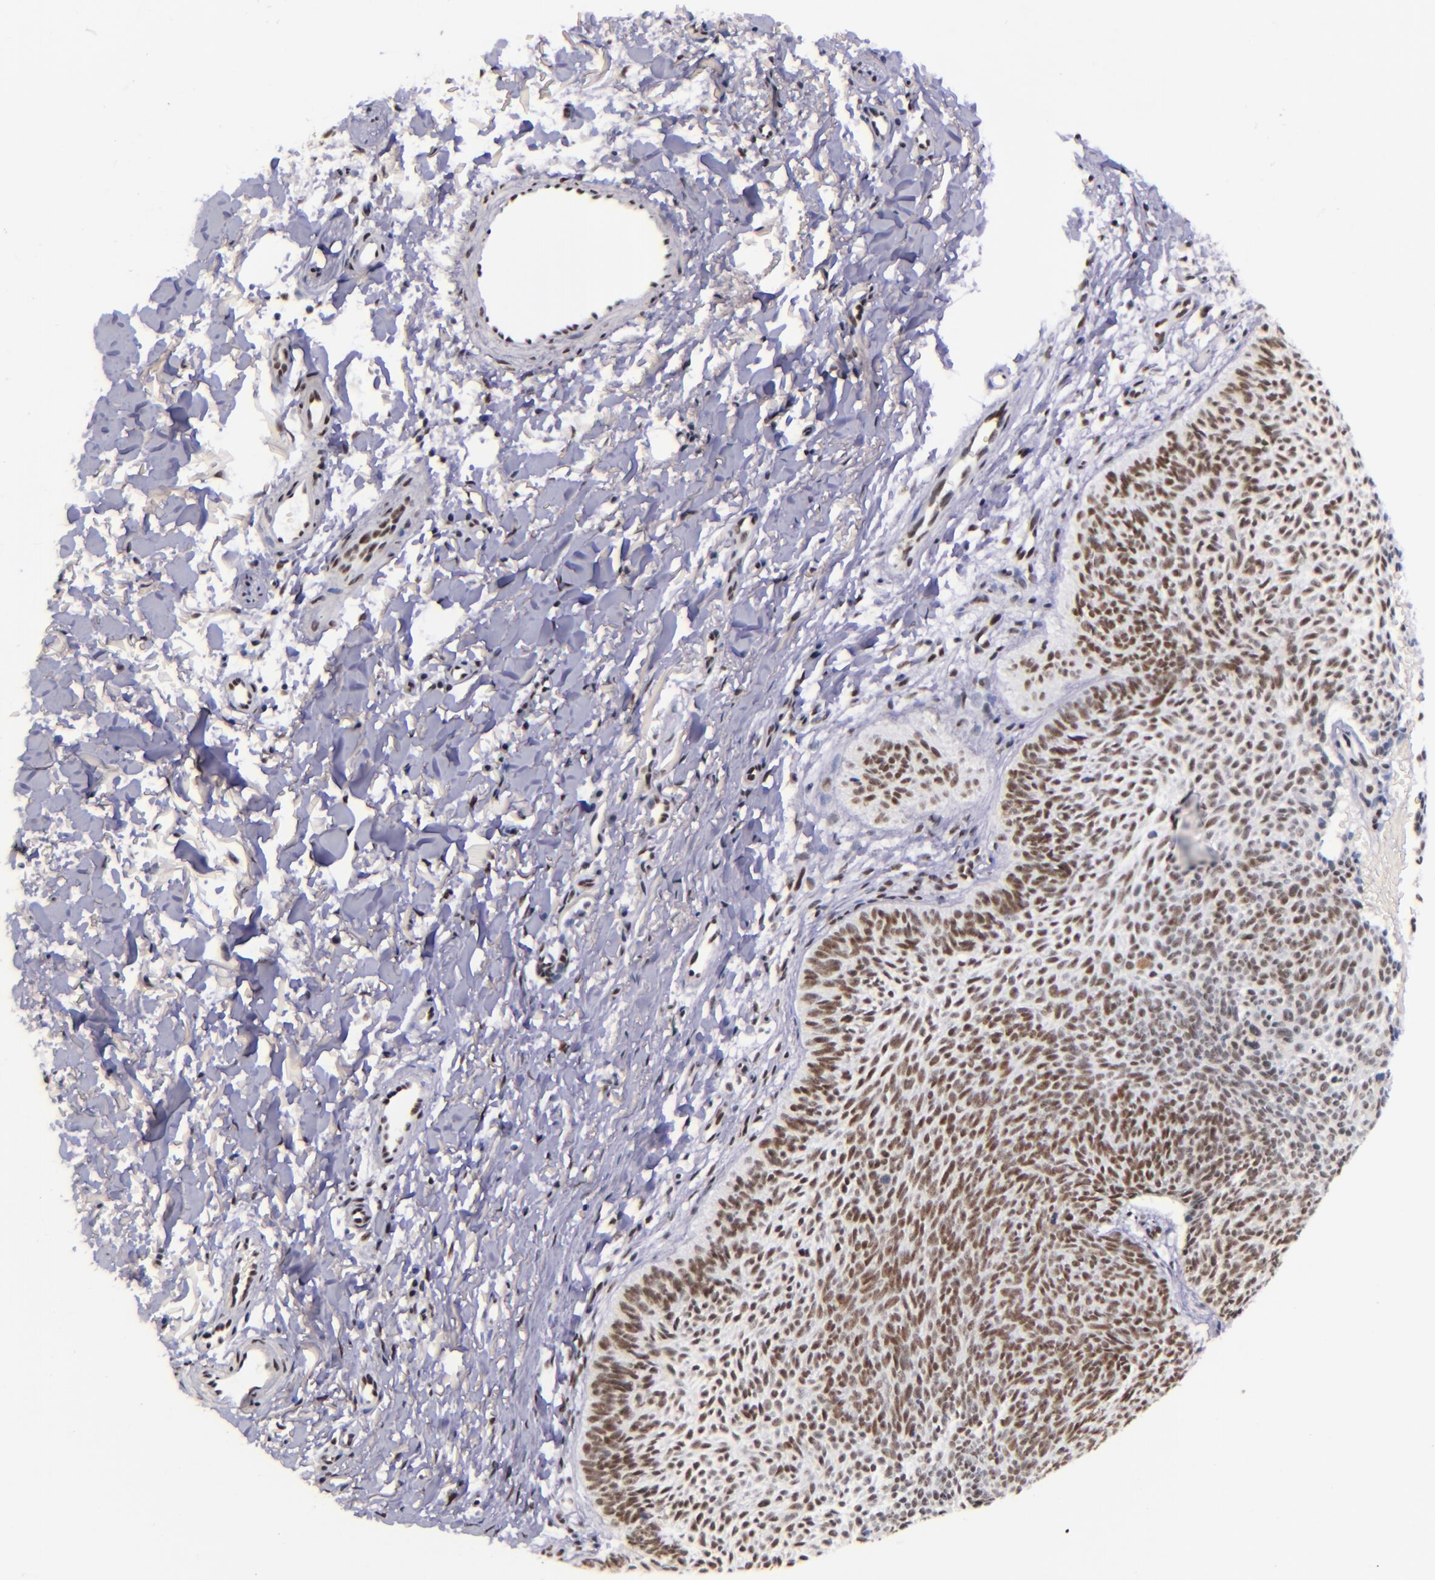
{"staining": {"intensity": "strong", "quantity": ">75%", "location": "nuclear"}, "tissue": "skin cancer", "cell_type": "Tumor cells", "image_type": "cancer", "snomed": [{"axis": "morphology", "description": "Basal cell carcinoma"}, {"axis": "topography", "description": "Skin"}], "caption": "Immunohistochemistry of skin basal cell carcinoma exhibits high levels of strong nuclear expression in approximately >75% of tumor cells.", "gene": "GPKOW", "patient": {"sex": "male", "age": 84}}